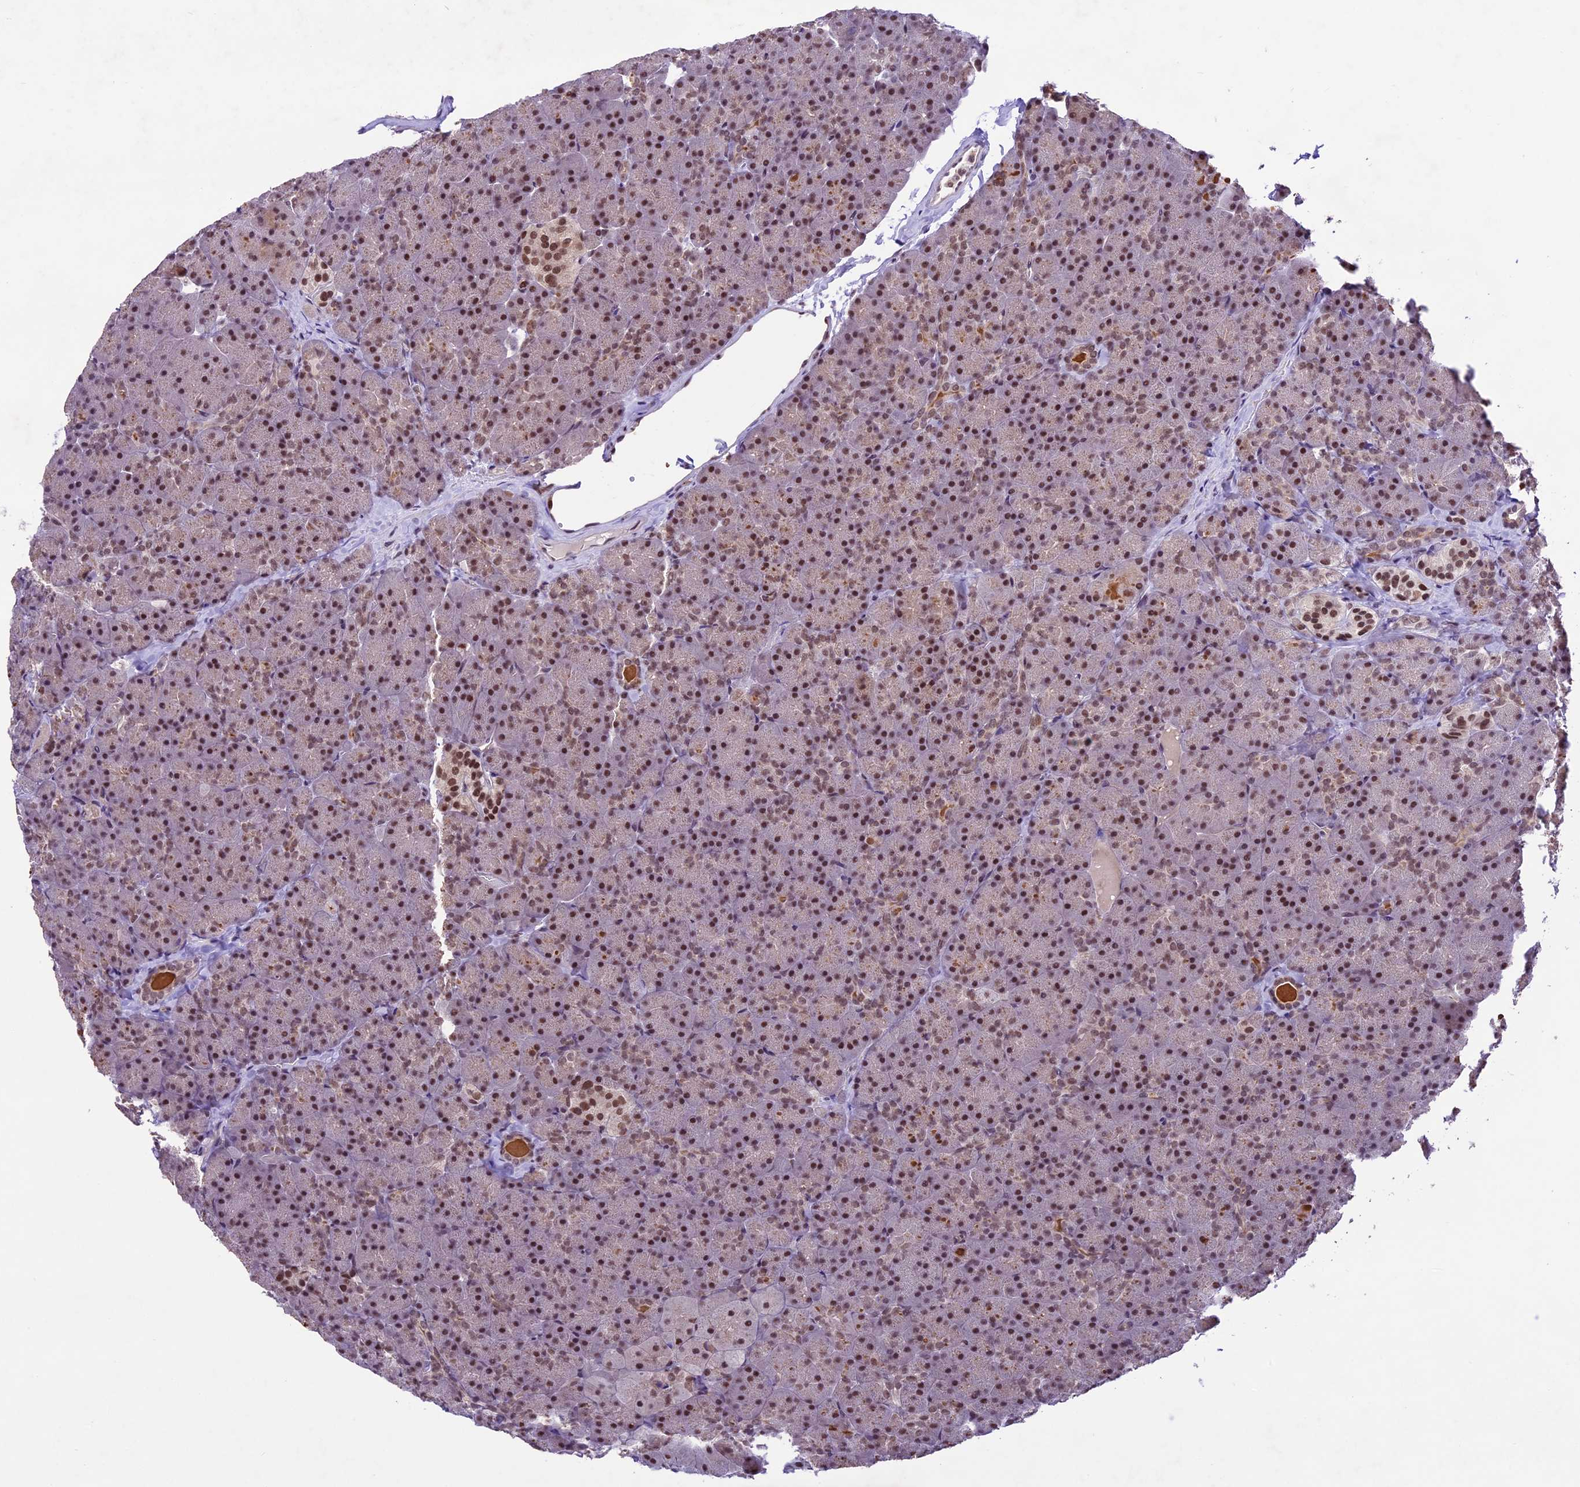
{"staining": {"intensity": "moderate", "quantity": ">75%", "location": "nuclear"}, "tissue": "pancreas", "cell_type": "Exocrine glandular cells", "image_type": "normal", "snomed": [{"axis": "morphology", "description": "Normal tissue, NOS"}, {"axis": "topography", "description": "Pancreas"}], "caption": "This image shows normal pancreas stained with immunohistochemistry (IHC) to label a protein in brown. The nuclear of exocrine glandular cells show moderate positivity for the protein. Nuclei are counter-stained blue.", "gene": "SHKBP1", "patient": {"sex": "male", "age": 36}}